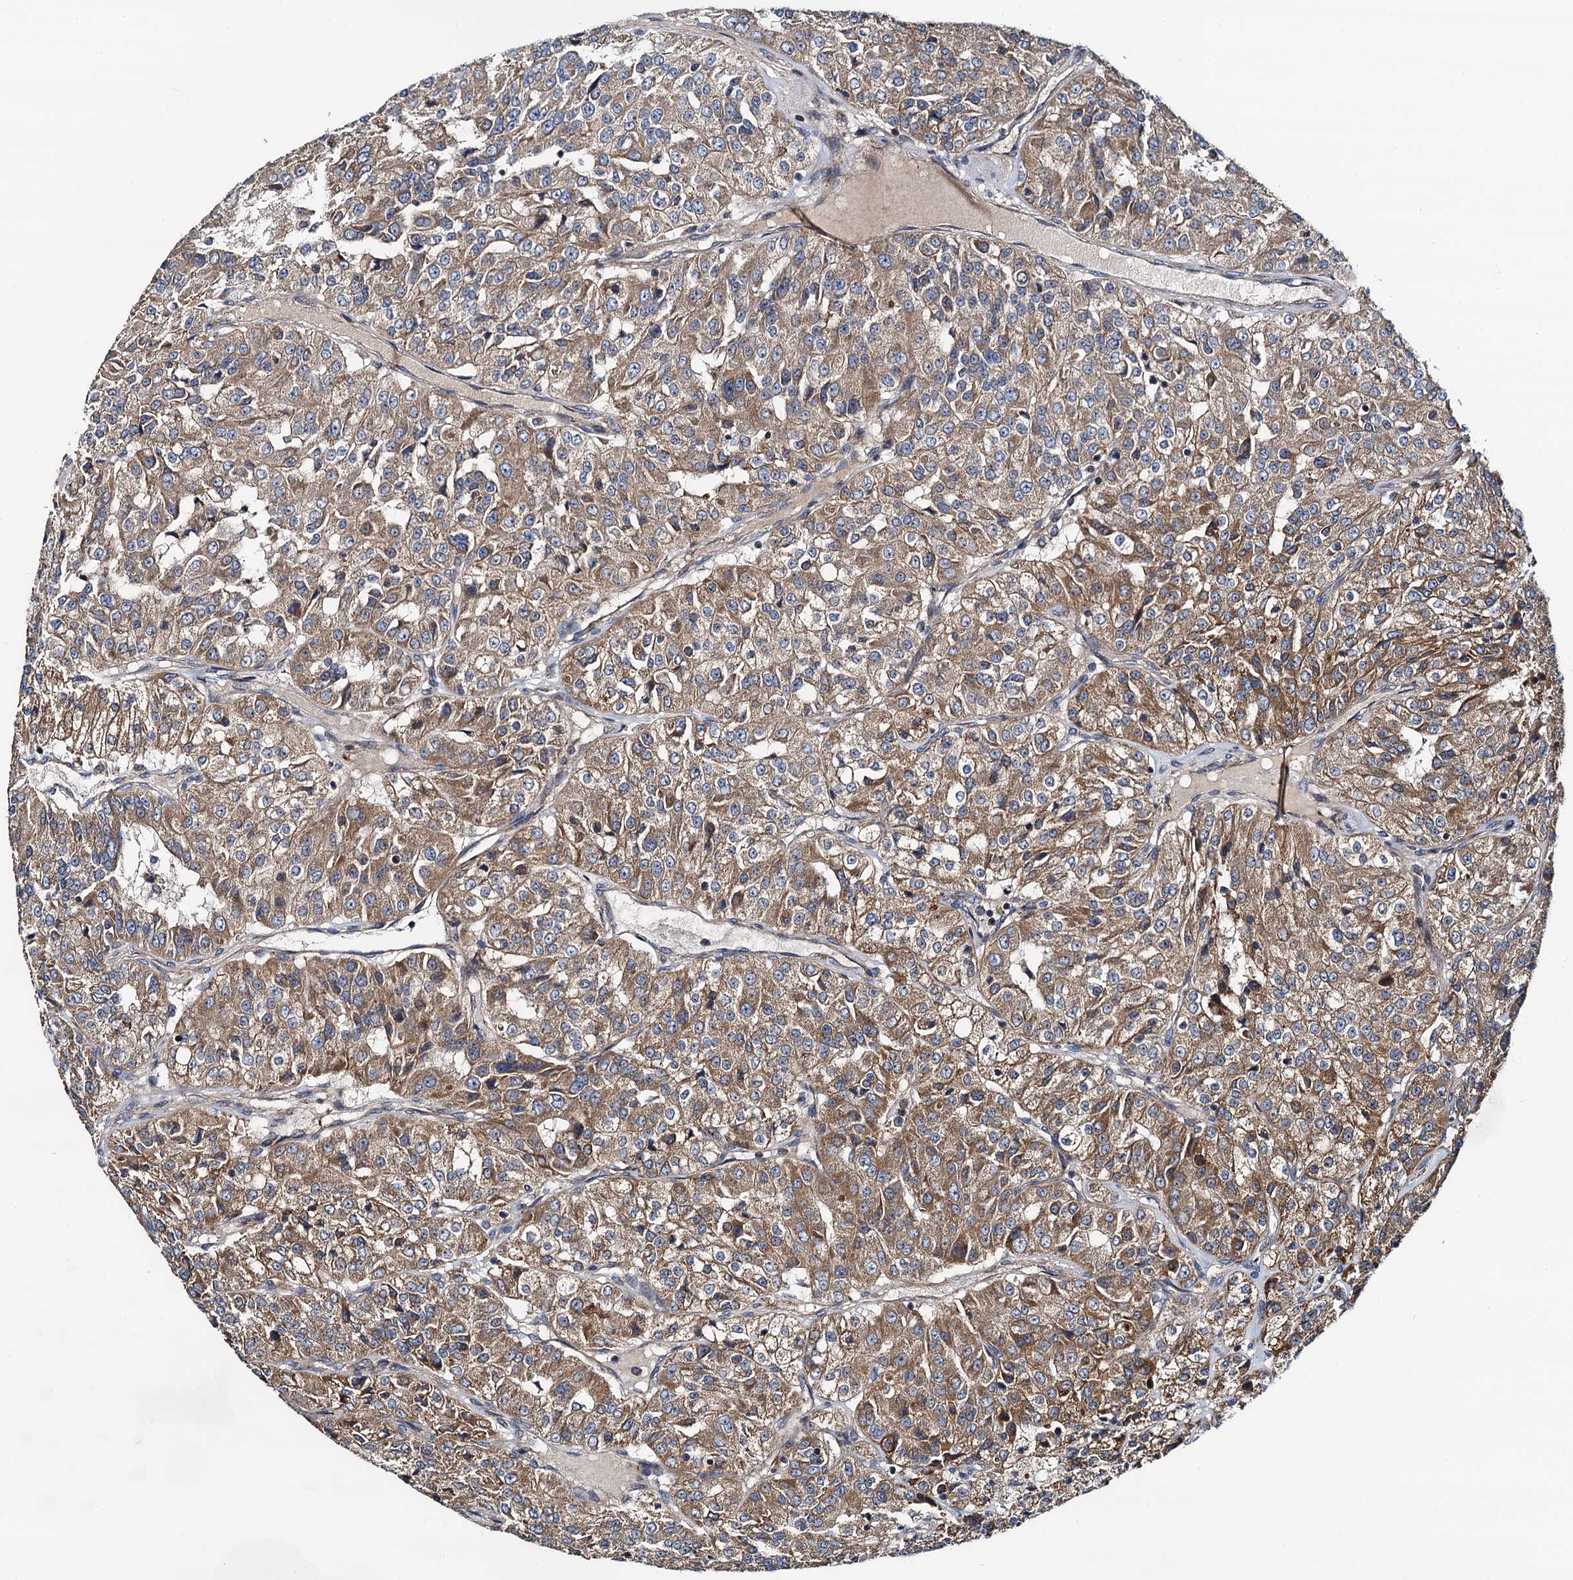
{"staining": {"intensity": "moderate", "quantity": ">75%", "location": "cytoplasmic/membranous"}, "tissue": "renal cancer", "cell_type": "Tumor cells", "image_type": "cancer", "snomed": [{"axis": "morphology", "description": "Adenocarcinoma, NOS"}, {"axis": "topography", "description": "Kidney"}], "caption": "Brown immunohistochemical staining in human renal adenocarcinoma demonstrates moderate cytoplasmic/membranous positivity in approximately >75% of tumor cells.", "gene": "NEK1", "patient": {"sex": "female", "age": 63}}